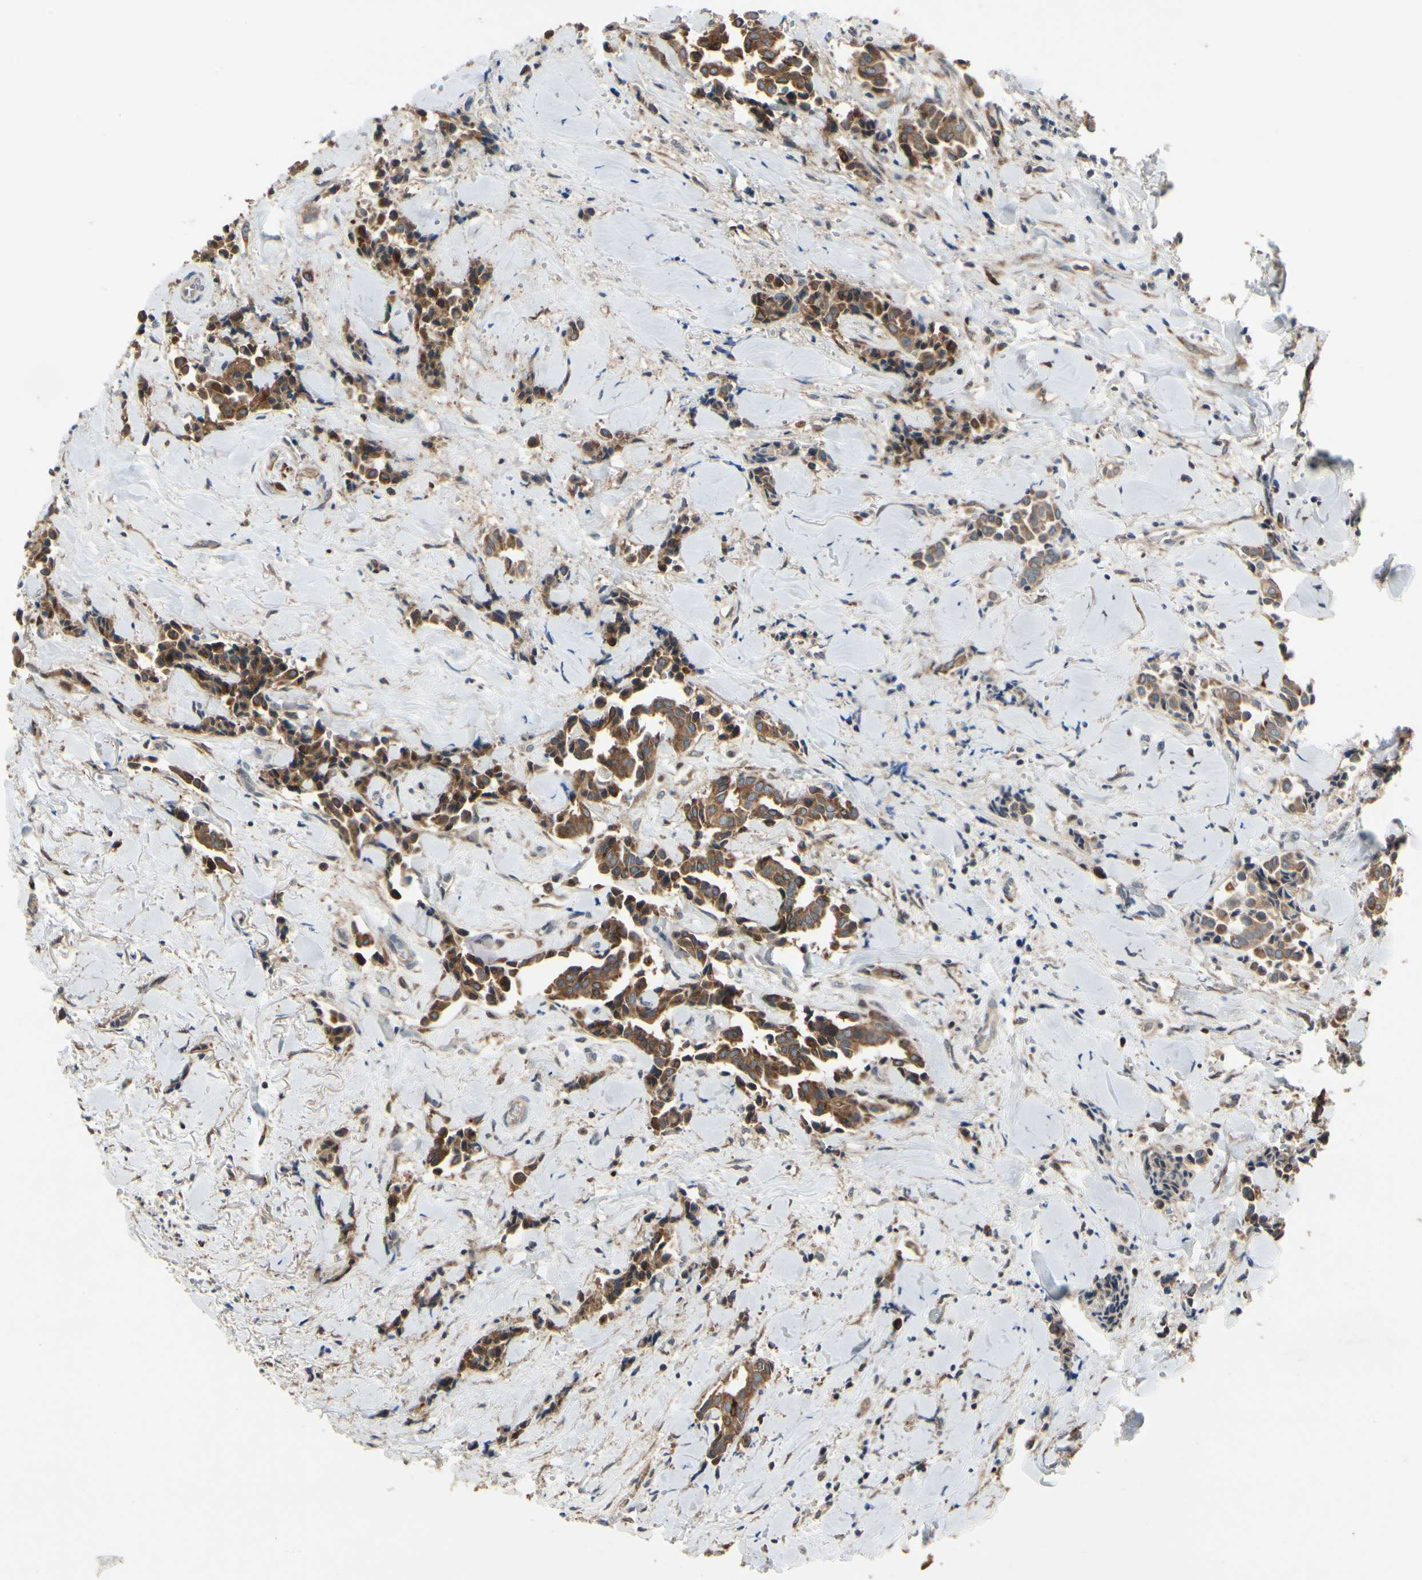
{"staining": {"intensity": "strong", "quantity": ">75%", "location": "cytoplasmic/membranous"}, "tissue": "head and neck cancer", "cell_type": "Tumor cells", "image_type": "cancer", "snomed": [{"axis": "morphology", "description": "Adenocarcinoma, NOS"}, {"axis": "topography", "description": "Salivary gland"}, {"axis": "topography", "description": "Head-Neck"}], "caption": "Strong cytoplasmic/membranous staining is seen in approximately >75% of tumor cells in adenocarcinoma (head and neck).", "gene": "CGREF1", "patient": {"sex": "female", "age": 59}}